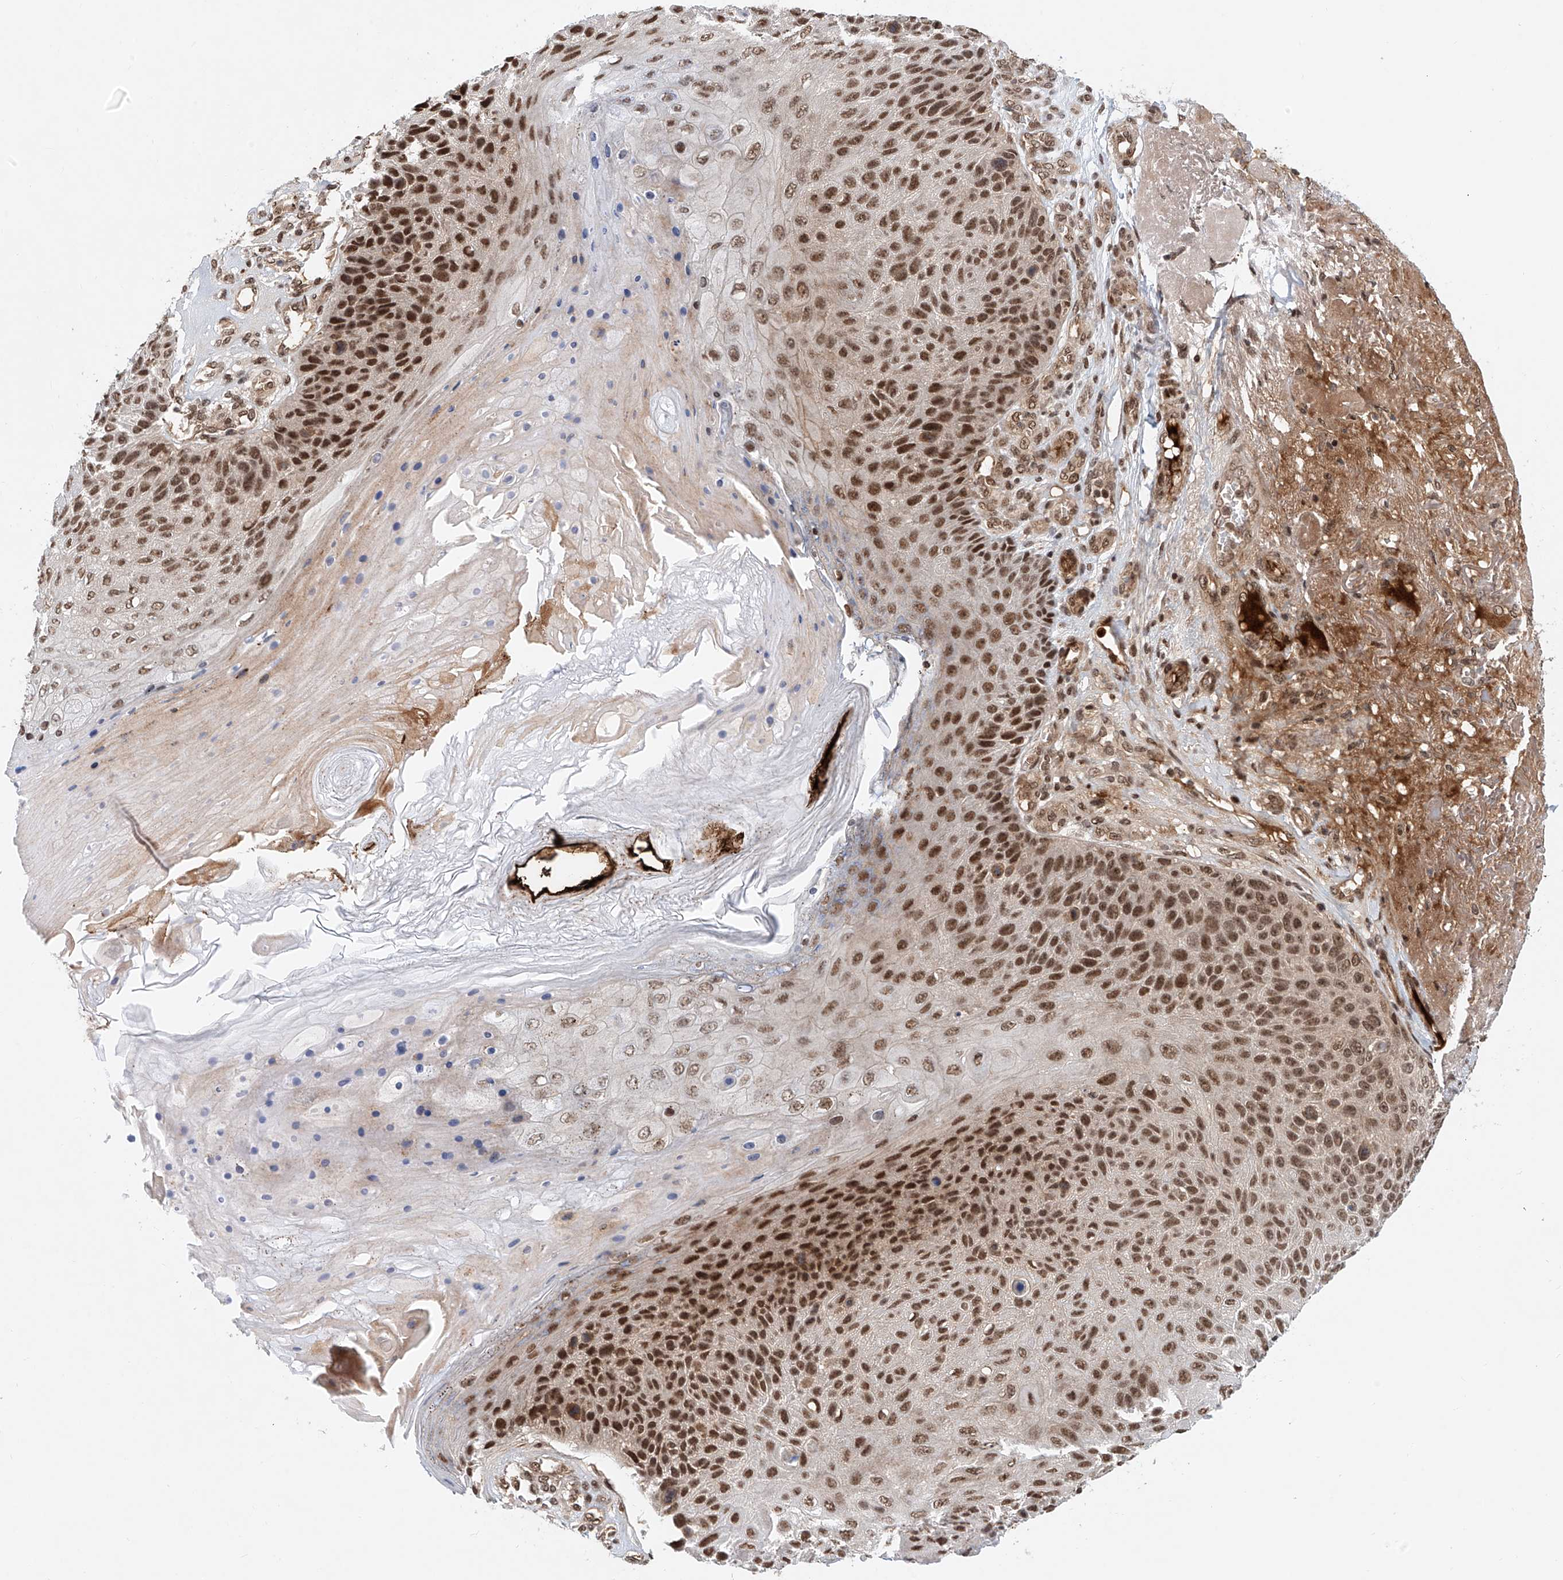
{"staining": {"intensity": "strong", "quantity": ">75%", "location": "nuclear"}, "tissue": "skin cancer", "cell_type": "Tumor cells", "image_type": "cancer", "snomed": [{"axis": "morphology", "description": "Squamous cell carcinoma, NOS"}, {"axis": "topography", "description": "Skin"}], "caption": "Immunohistochemistry of human squamous cell carcinoma (skin) reveals high levels of strong nuclear staining in about >75% of tumor cells.", "gene": "ZNF470", "patient": {"sex": "female", "age": 88}}